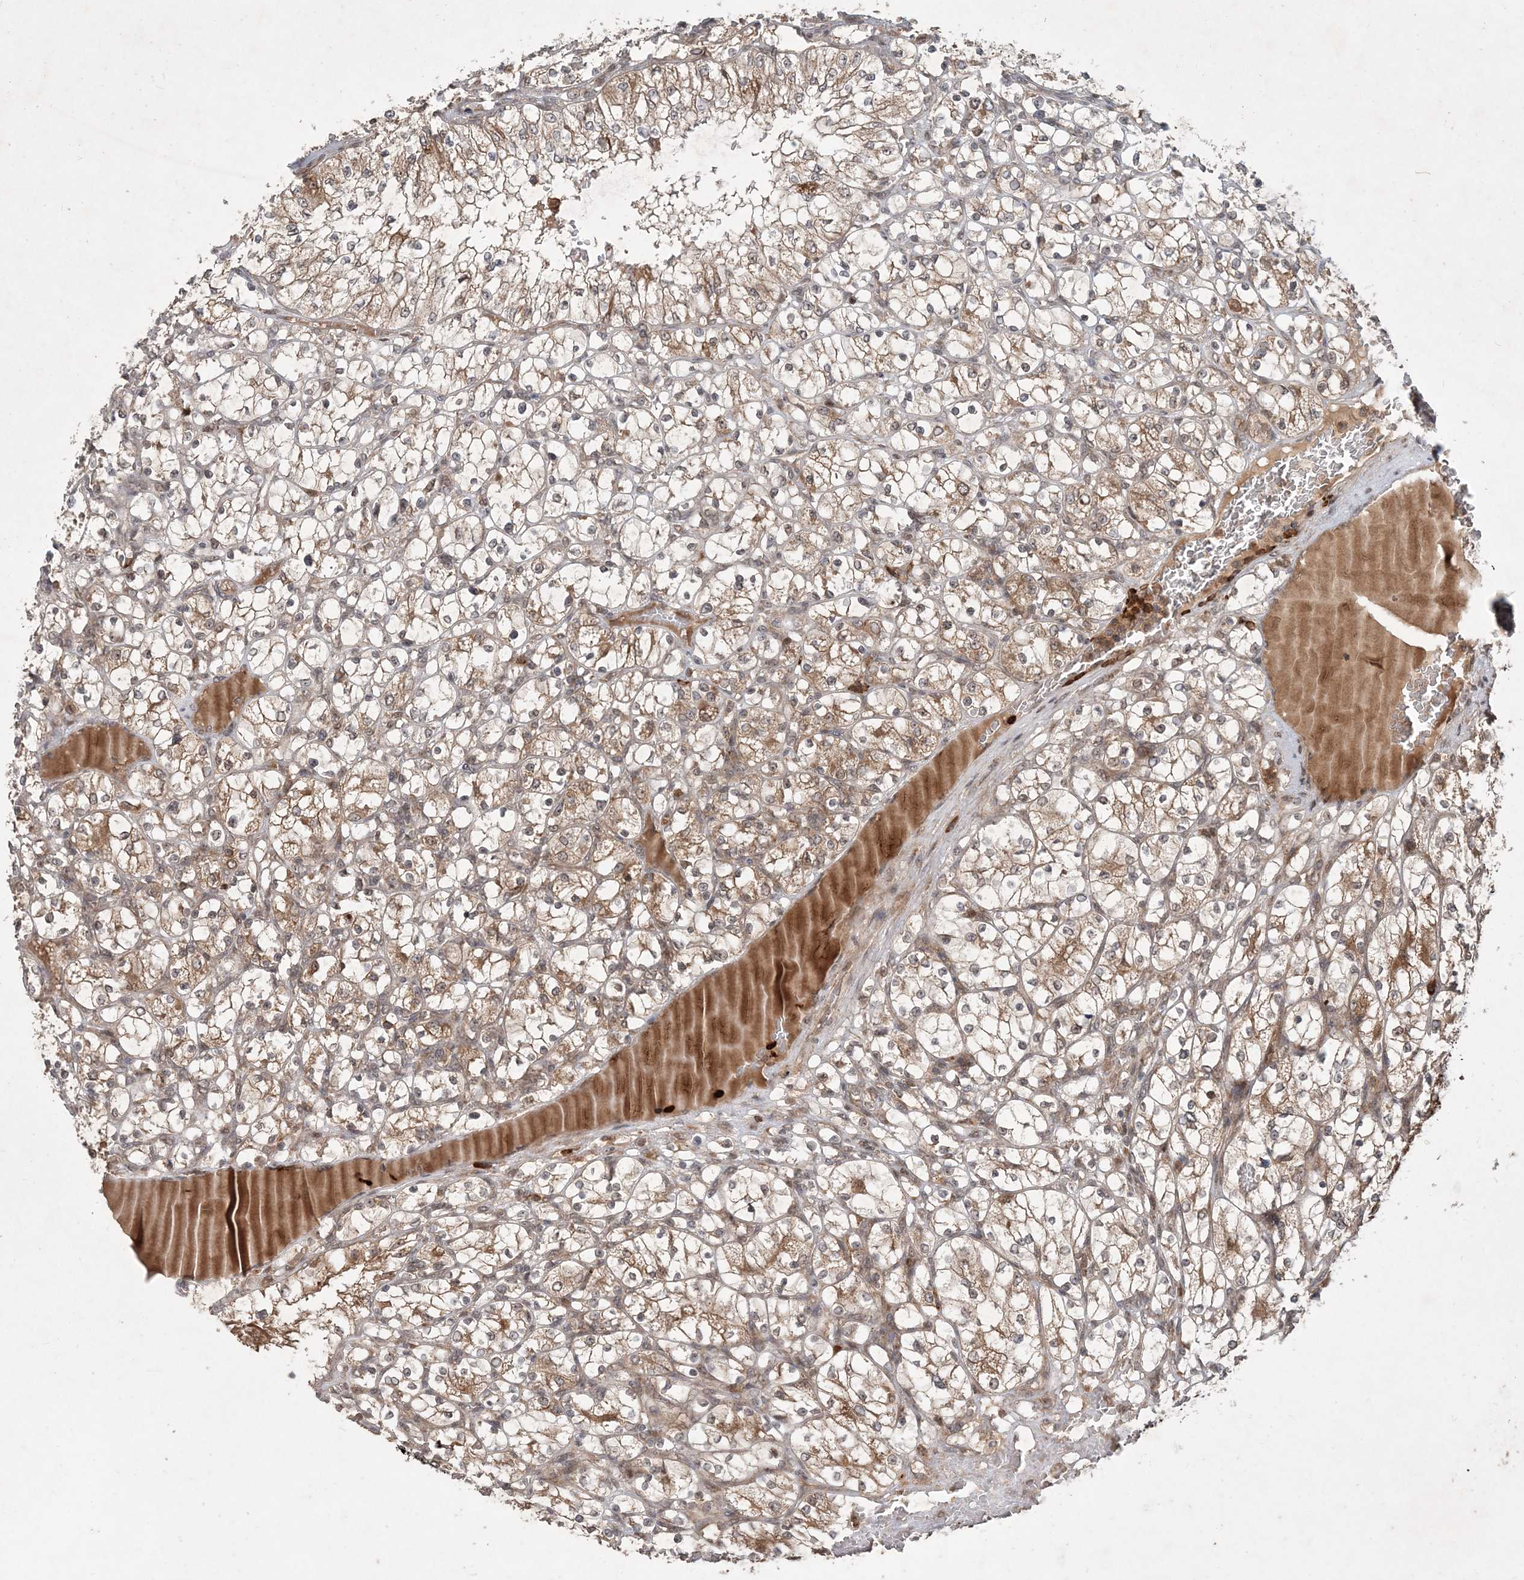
{"staining": {"intensity": "moderate", "quantity": "25%-75%", "location": "cytoplasmic/membranous"}, "tissue": "renal cancer", "cell_type": "Tumor cells", "image_type": "cancer", "snomed": [{"axis": "morphology", "description": "Adenocarcinoma, NOS"}, {"axis": "topography", "description": "Kidney"}], "caption": "This photomicrograph shows IHC staining of human renal cancer (adenocarcinoma), with medium moderate cytoplasmic/membranous positivity in about 25%-75% of tumor cells.", "gene": "UBR3", "patient": {"sex": "female", "age": 69}}